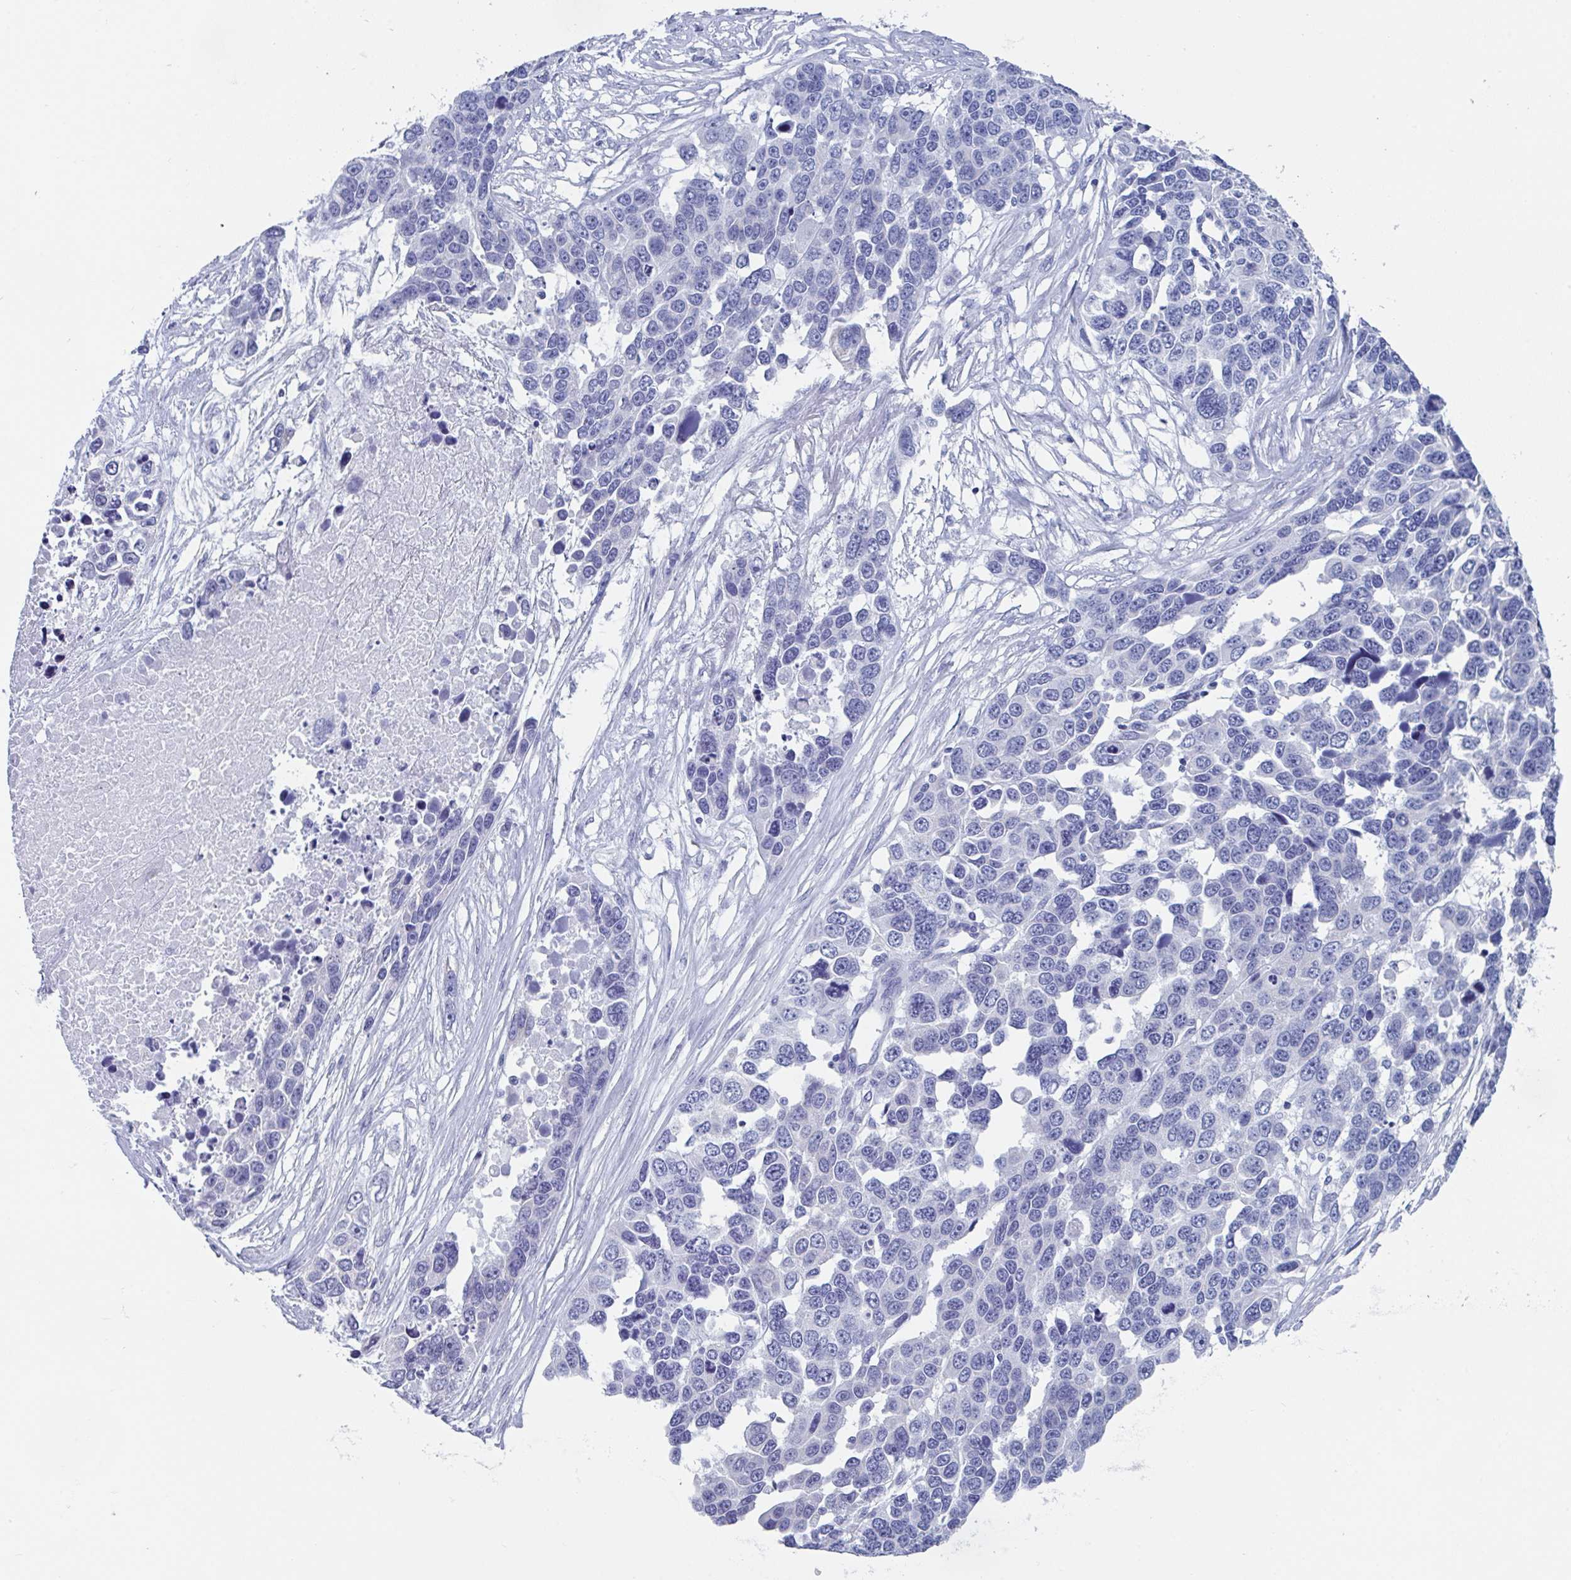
{"staining": {"intensity": "negative", "quantity": "none", "location": "none"}, "tissue": "ovarian cancer", "cell_type": "Tumor cells", "image_type": "cancer", "snomed": [{"axis": "morphology", "description": "Cystadenocarcinoma, serous, NOS"}, {"axis": "topography", "description": "Ovary"}], "caption": "IHC image of human serous cystadenocarcinoma (ovarian) stained for a protein (brown), which reveals no staining in tumor cells.", "gene": "ZPBP", "patient": {"sex": "female", "age": 76}}